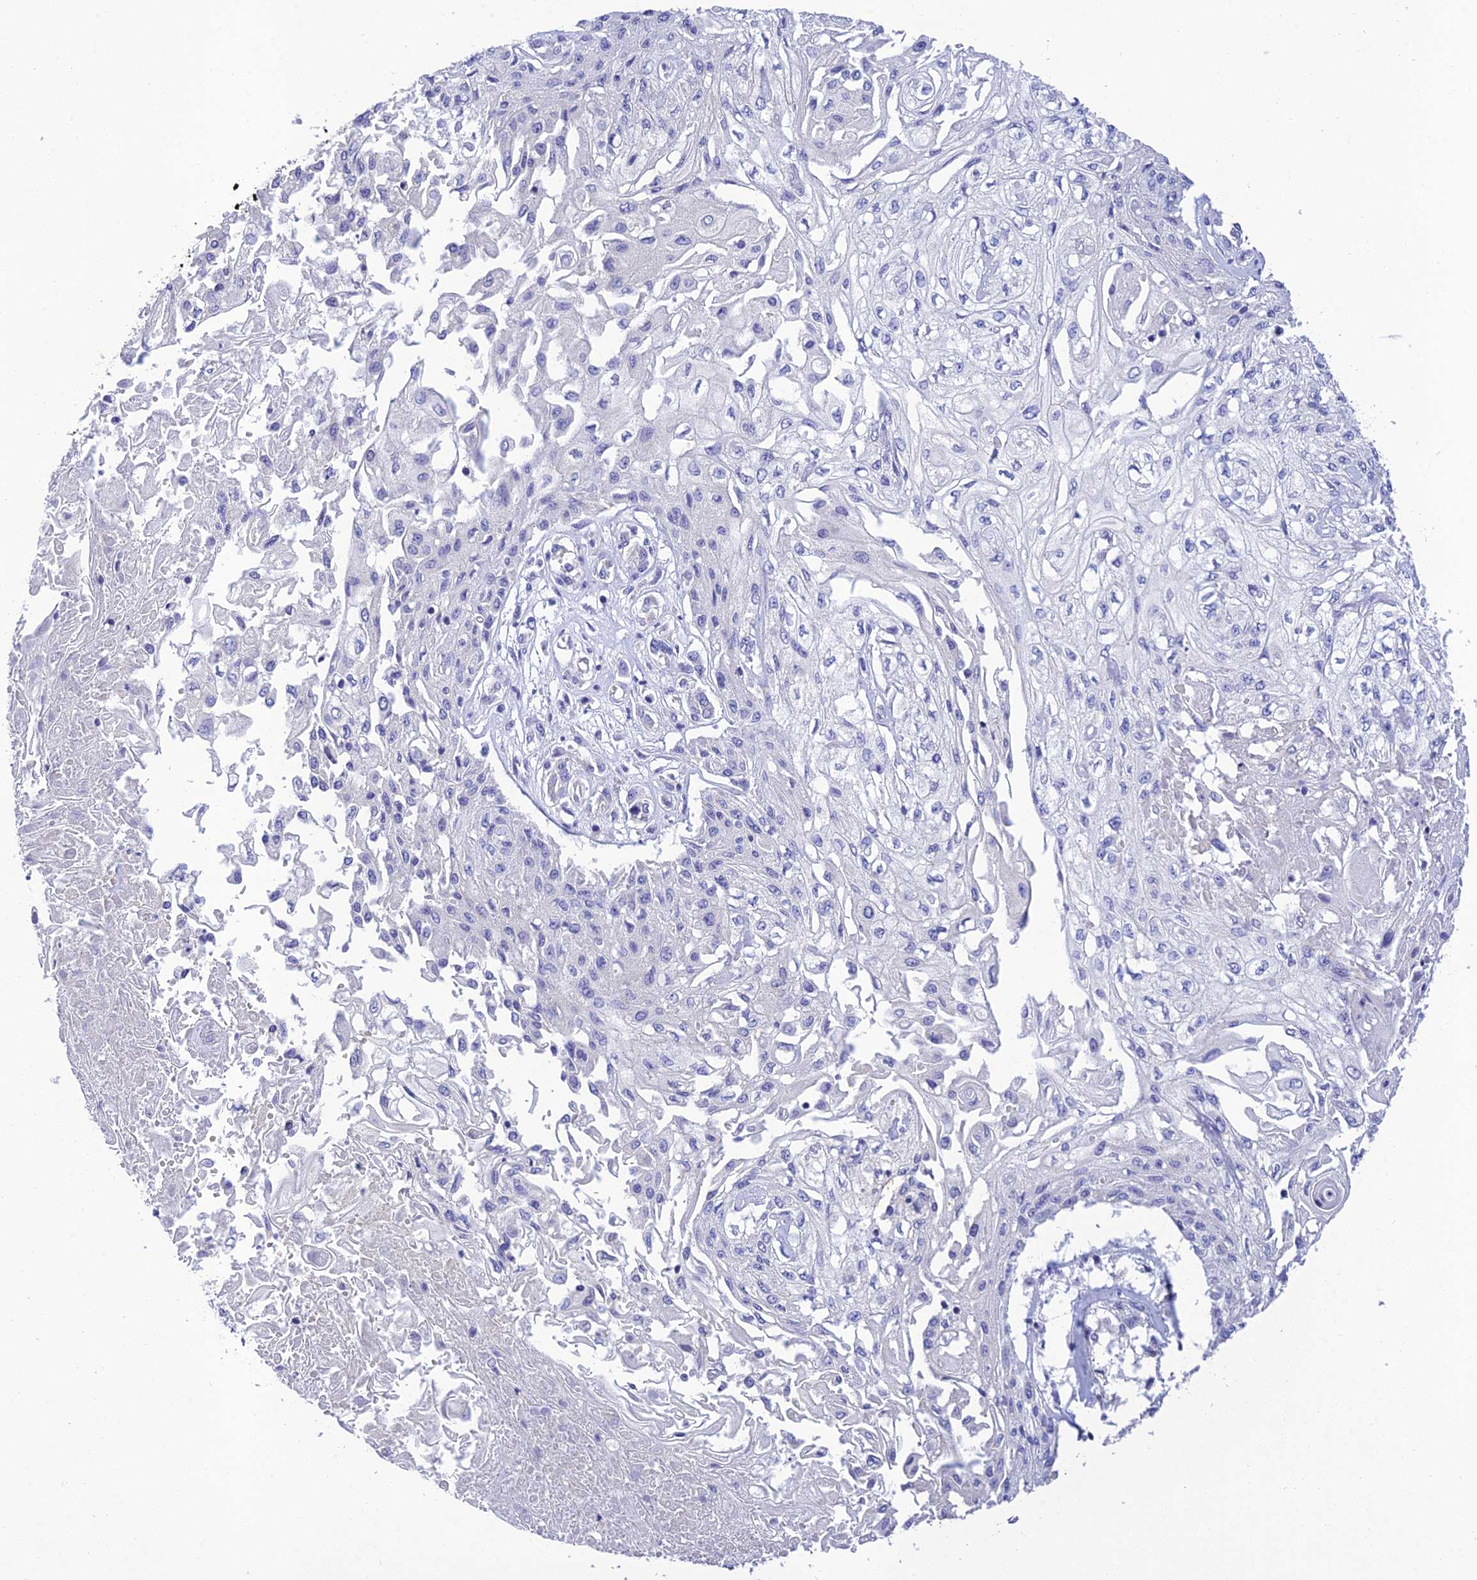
{"staining": {"intensity": "negative", "quantity": "none", "location": "none"}, "tissue": "skin cancer", "cell_type": "Tumor cells", "image_type": "cancer", "snomed": [{"axis": "morphology", "description": "Squamous cell carcinoma, NOS"}, {"axis": "morphology", "description": "Squamous cell carcinoma, metastatic, NOS"}, {"axis": "topography", "description": "Skin"}, {"axis": "topography", "description": "Lymph node"}], "caption": "Tumor cells are negative for brown protein staining in squamous cell carcinoma (skin). (Brightfield microscopy of DAB (3,3'-diaminobenzidine) immunohistochemistry (IHC) at high magnification).", "gene": "MS4A5", "patient": {"sex": "male", "age": 75}}